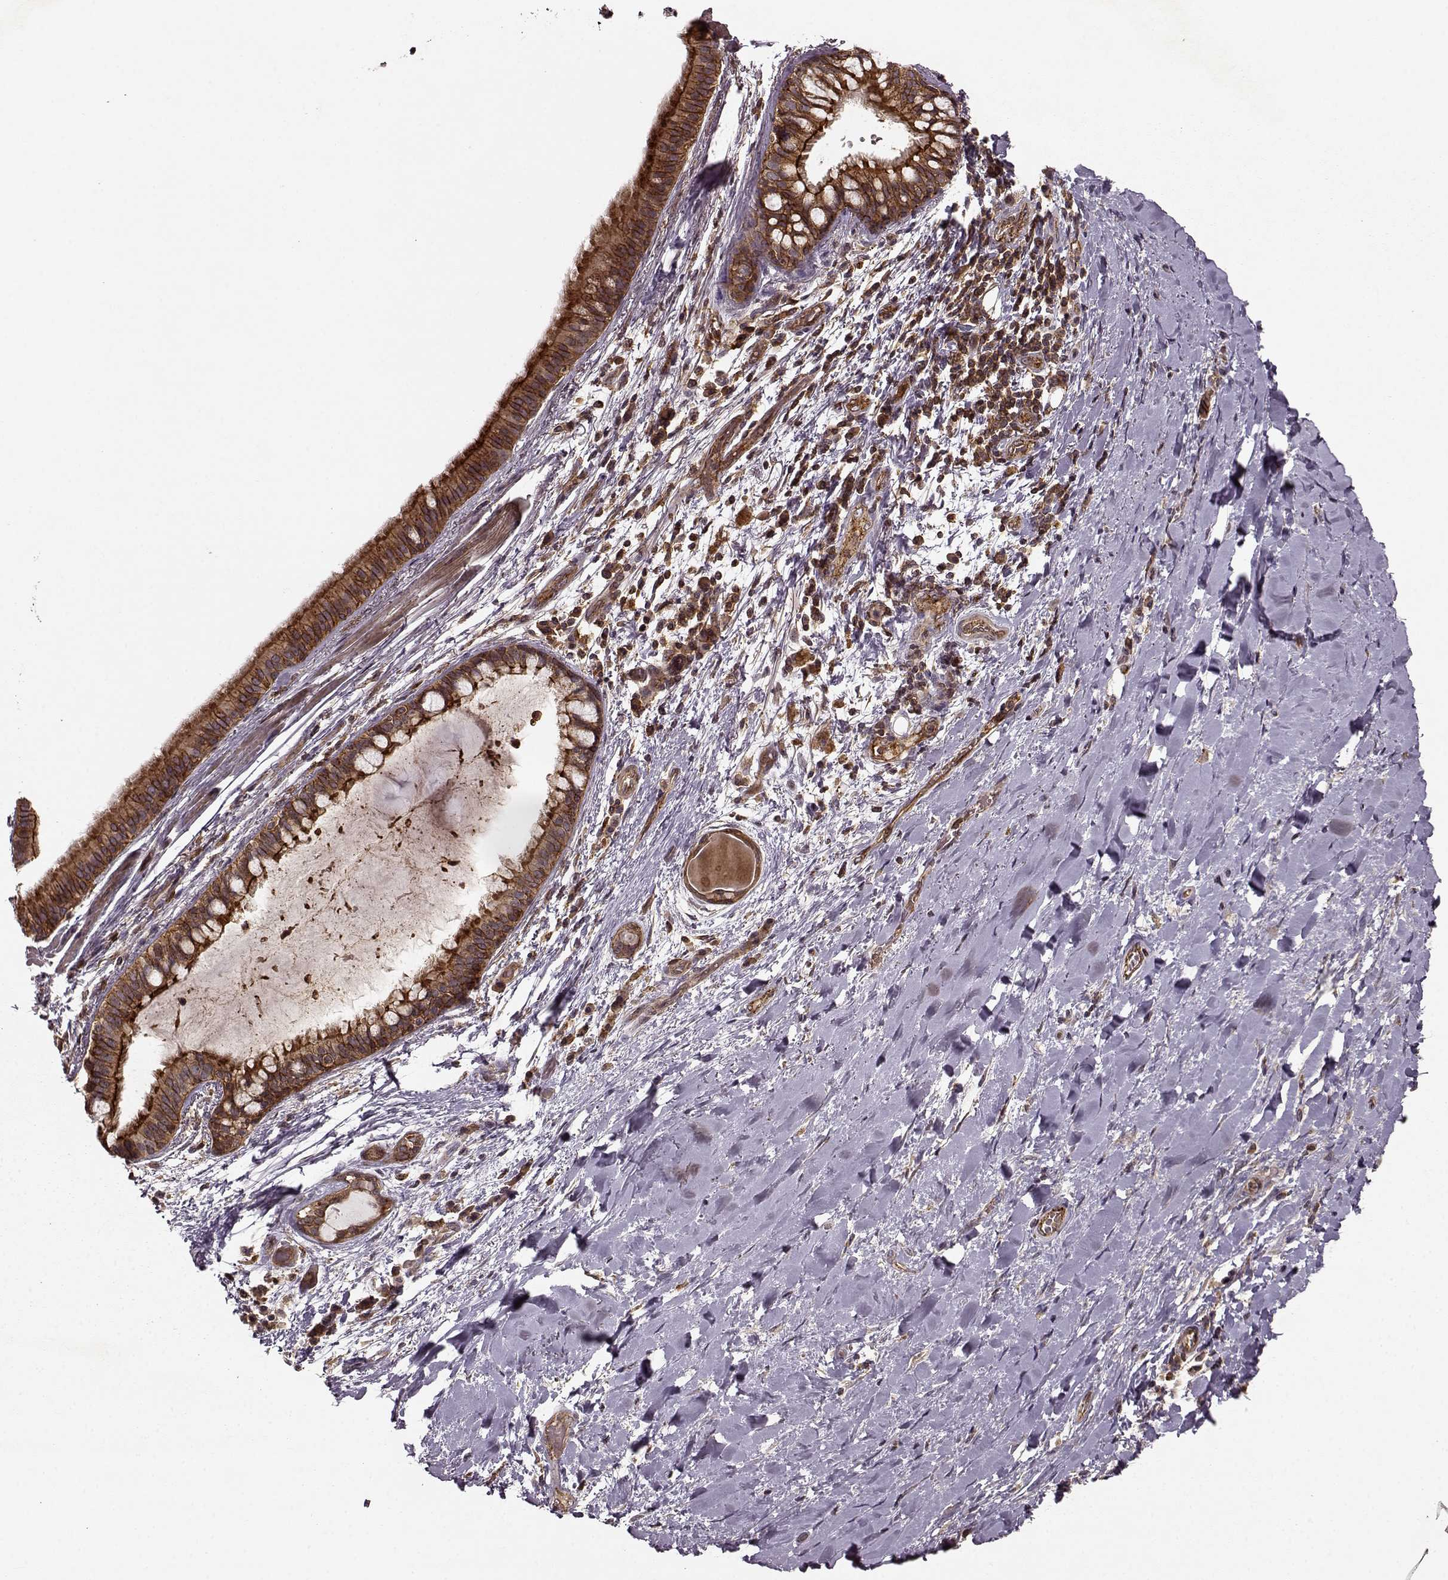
{"staining": {"intensity": "moderate", "quantity": ">75%", "location": "cytoplasmic/membranous"}, "tissue": "bronchus", "cell_type": "Respiratory epithelial cells", "image_type": "normal", "snomed": [{"axis": "morphology", "description": "Normal tissue, NOS"}, {"axis": "morphology", "description": "Squamous cell carcinoma, NOS"}, {"axis": "topography", "description": "Bronchus"}, {"axis": "topography", "description": "Lung"}], "caption": "High-power microscopy captured an IHC micrograph of normal bronchus, revealing moderate cytoplasmic/membranous positivity in about >75% of respiratory epithelial cells.", "gene": "IFRD2", "patient": {"sex": "male", "age": 69}}